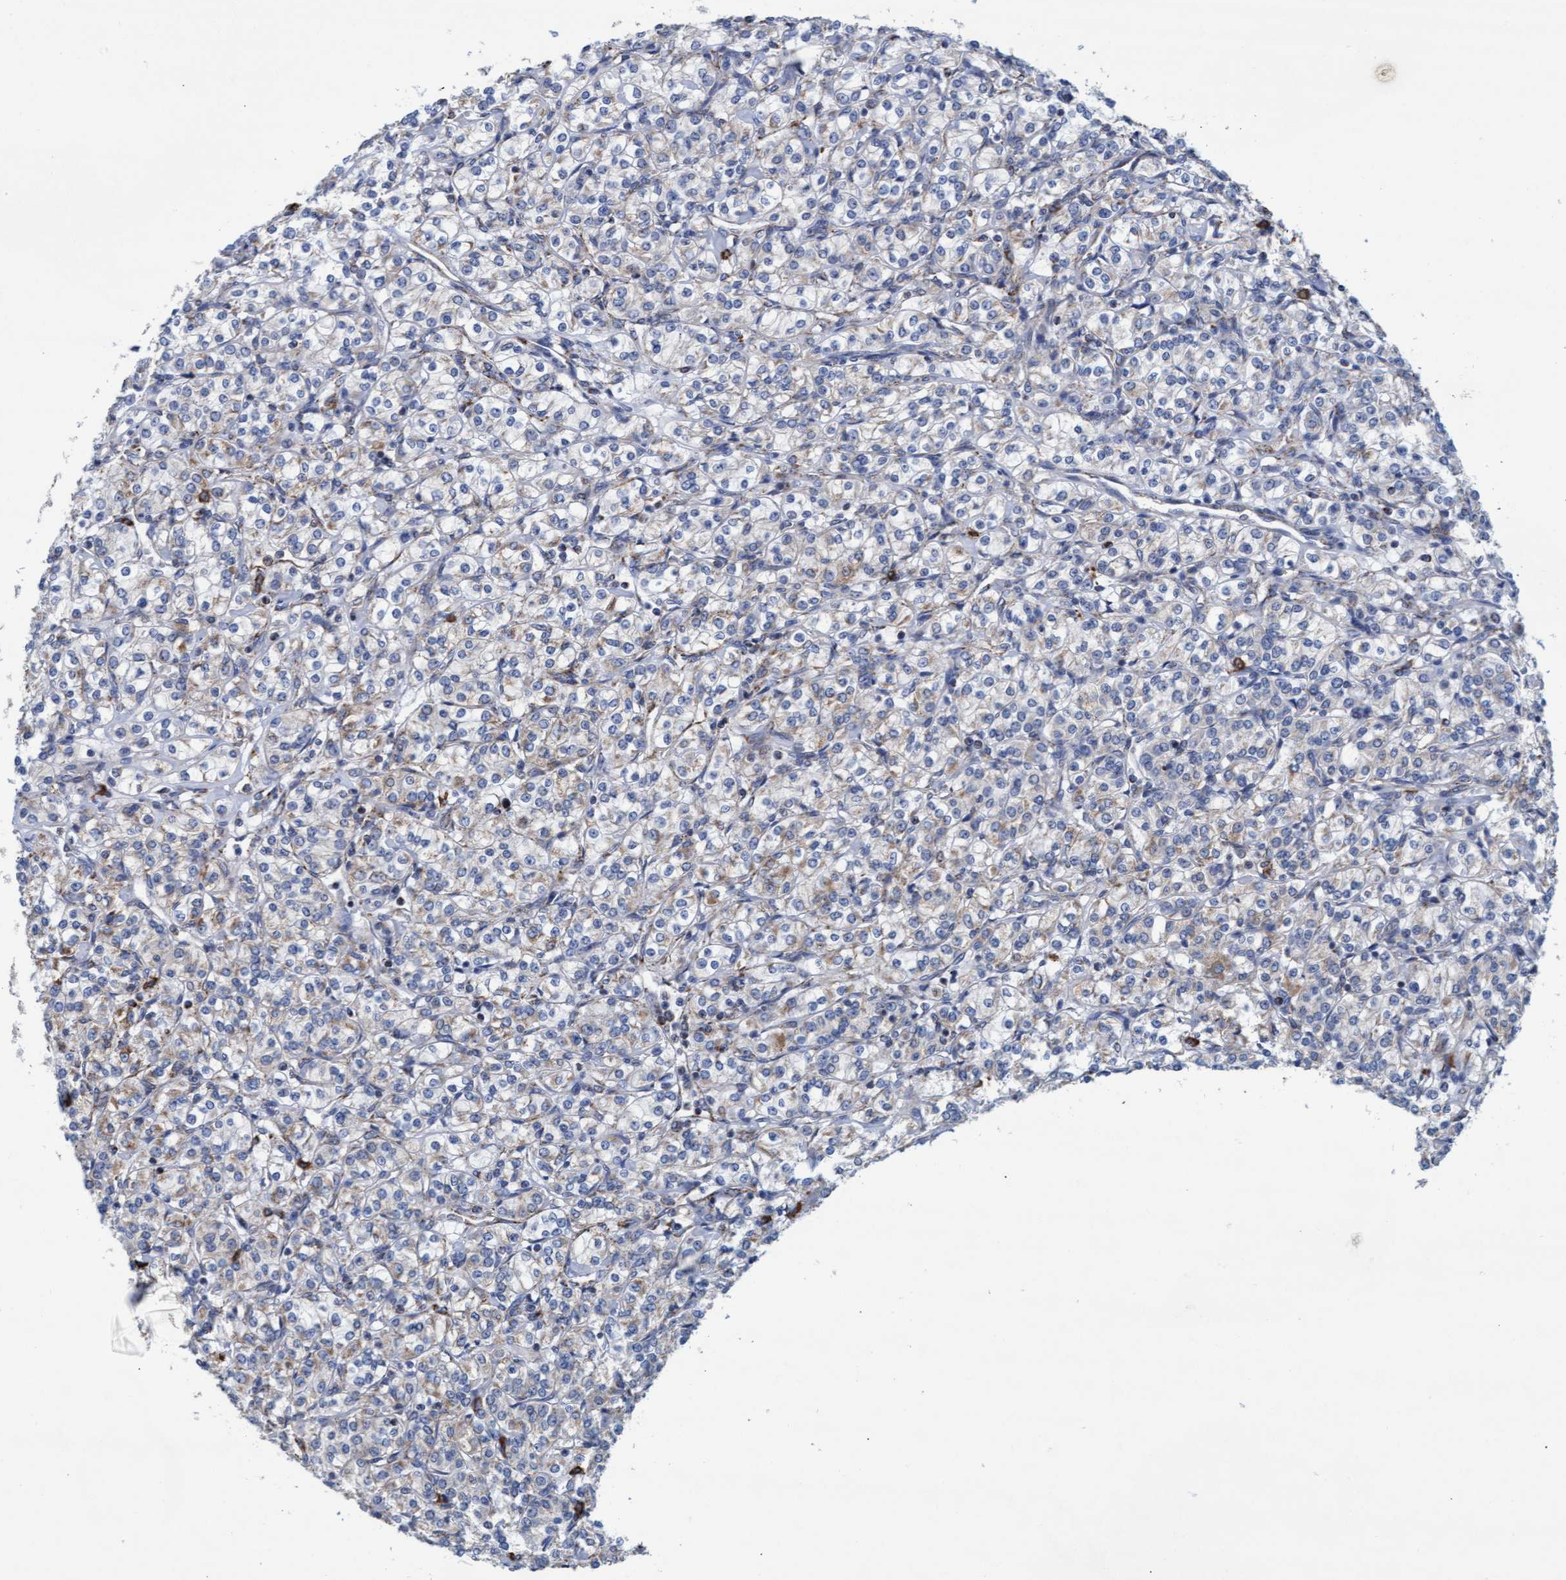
{"staining": {"intensity": "weak", "quantity": "25%-75%", "location": "cytoplasmic/membranous"}, "tissue": "renal cancer", "cell_type": "Tumor cells", "image_type": "cancer", "snomed": [{"axis": "morphology", "description": "Adenocarcinoma, NOS"}, {"axis": "topography", "description": "Kidney"}], "caption": "Immunohistochemical staining of human adenocarcinoma (renal) demonstrates weak cytoplasmic/membranous protein positivity in approximately 25%-75% of tumor cells.", "gene": "MRPL38", "patient": {"sex": "male", "age": 77}}